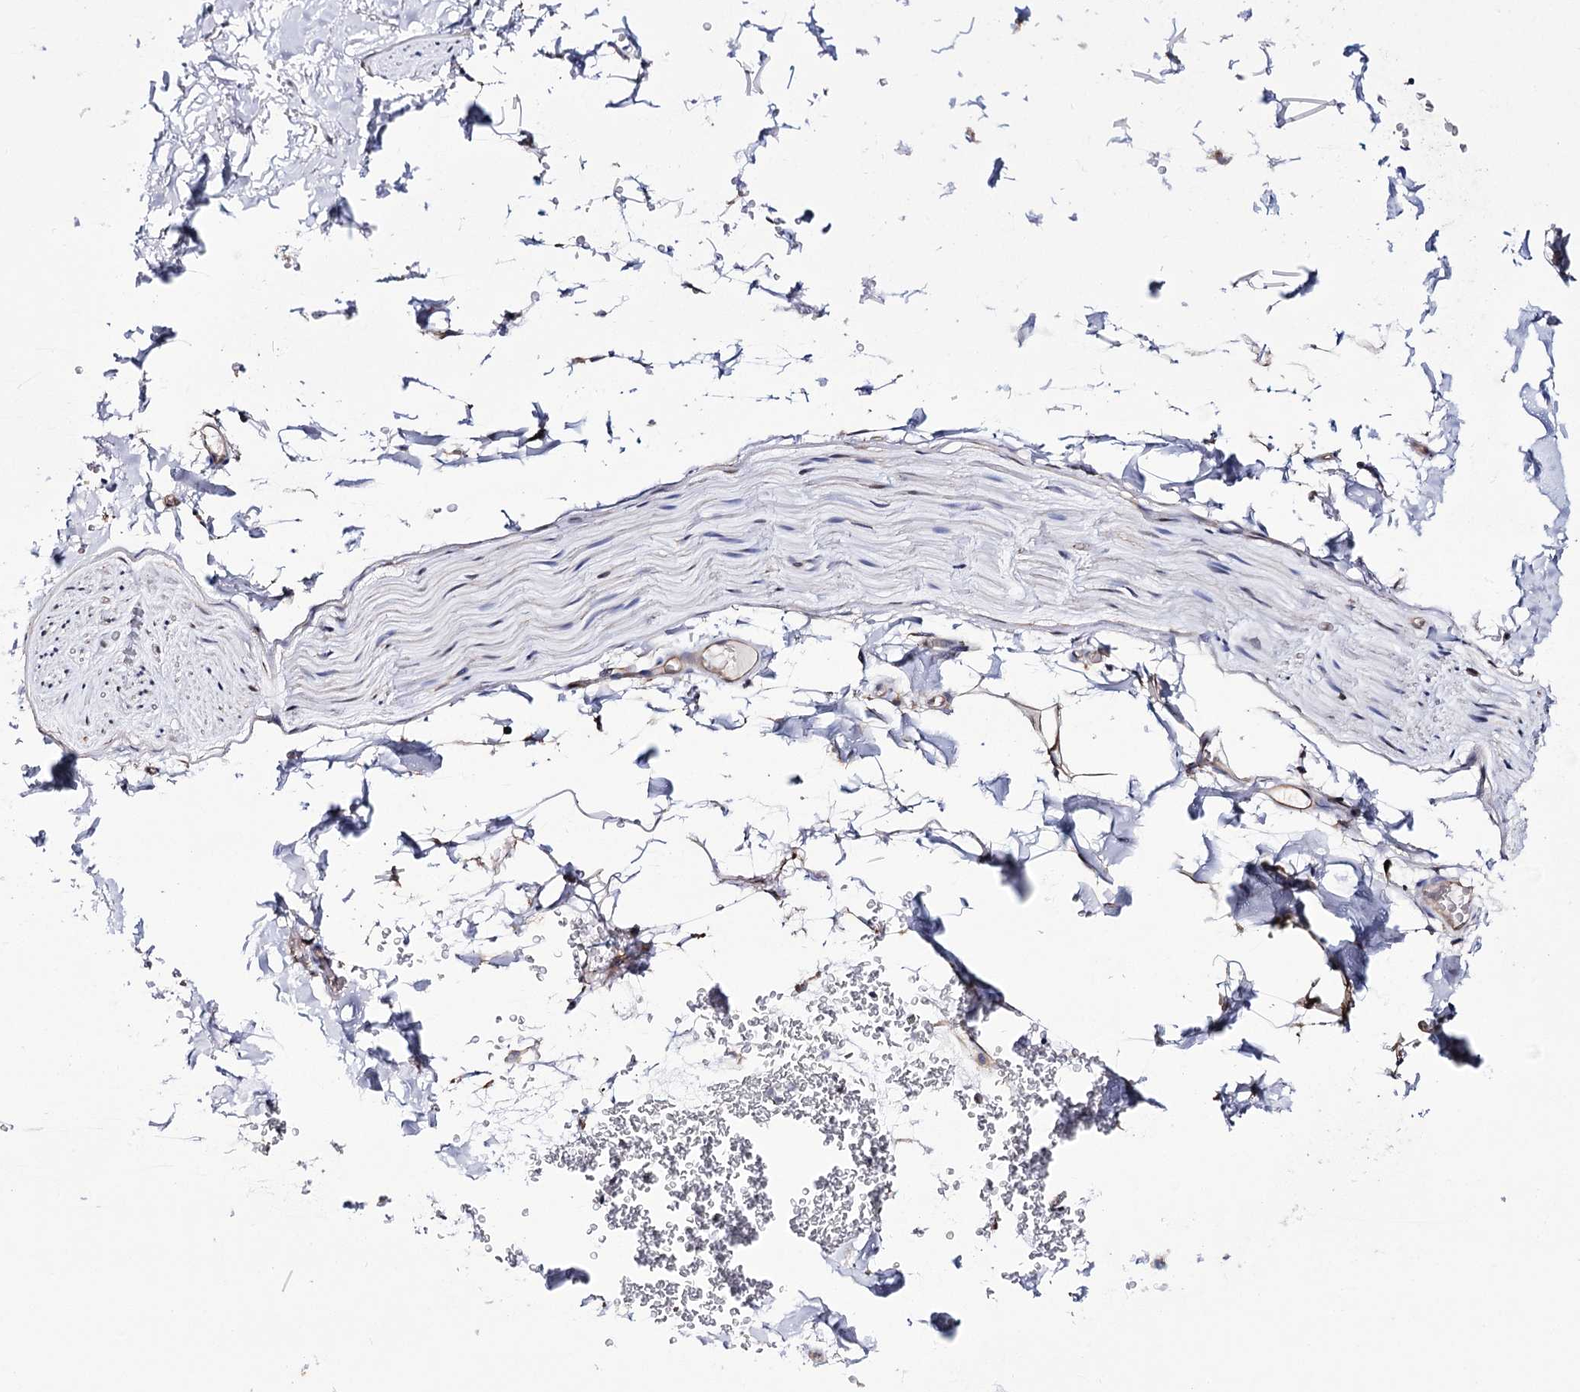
{"staining": {"intensity": "negative", "quantity": "none", "location": "none"}, "tissue": "adipose tissue", "cell_type": "Adipocytes", "image_type": "normal", "snomed": [{"axis": "morphology", "description": "Normal tissue, NOS"}, {"axis": "topography", "description": "Cartilage tissue"}, {"axis": "topography", "description": "Bronchus"}], "caption": "Immunohistochemical staining of benign human adipose tissue shows no significant positivity in adipocytes.", "gene": "PTER", "patient": {"sex": "female", "age": 73}}